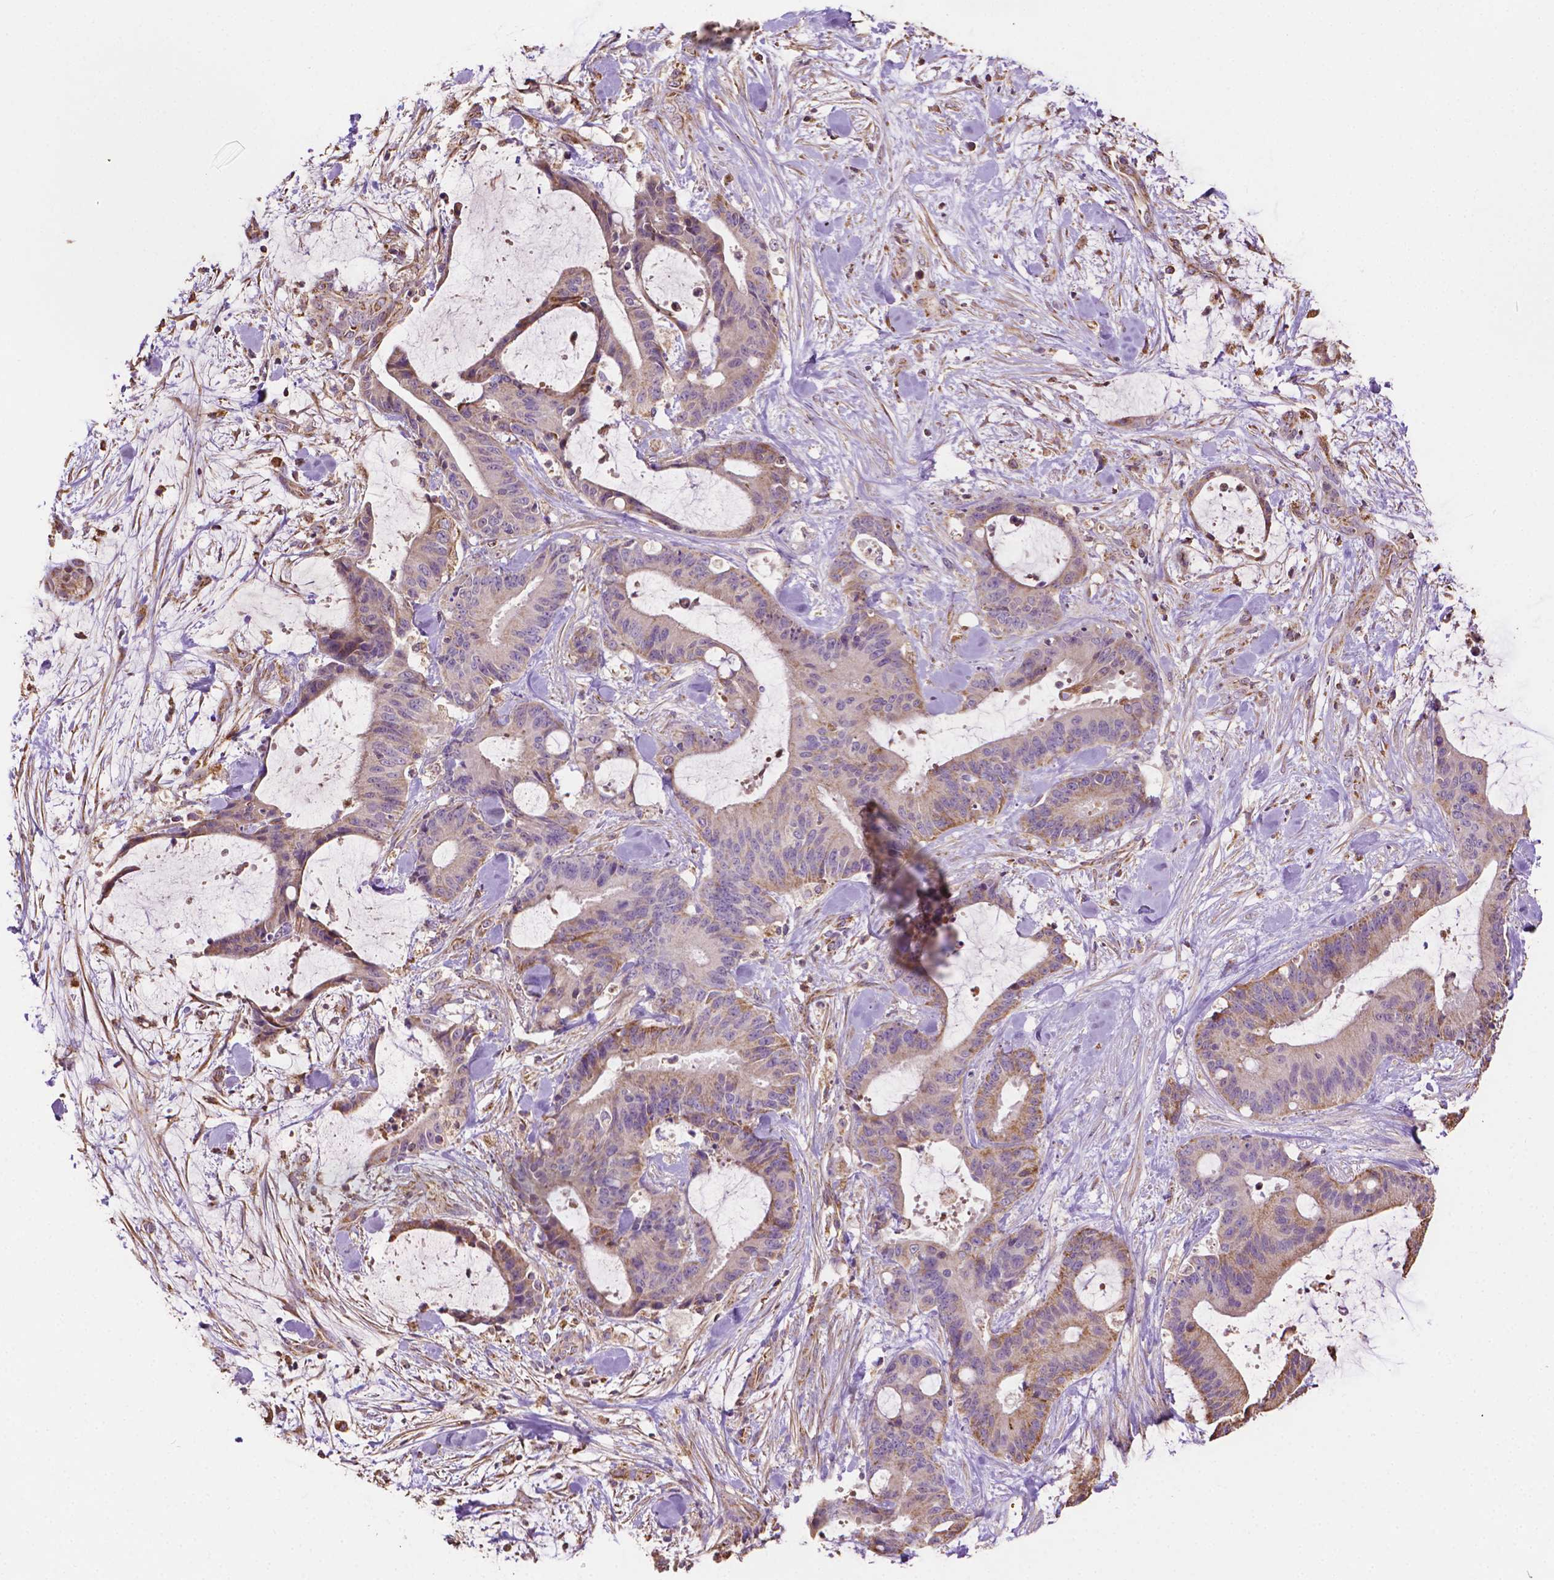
{"staining": {"intensity": "weak", "quantity": "25%-75%", "location": "cytoplasmic/membranous"}, "tissue": "liver cancer", "cell_type": "Tumor cells", "image_type": "cancer", "snomed": [{"axis": "morphology", "description": "Cholangiocarcinoma"}, {"axis": "topography", "description": "Liver"}], "caption": "This photomicrograph demonstrates liver cholangiocarcinoma stained with IHC to label a protein in brown. The cytoplasmic/membranous of tumor cells show weak positivity for the protein. Nuclei are counter-stained blue.", "gene": "LRR1", "patient": {"sex": "female", "age": 73}}